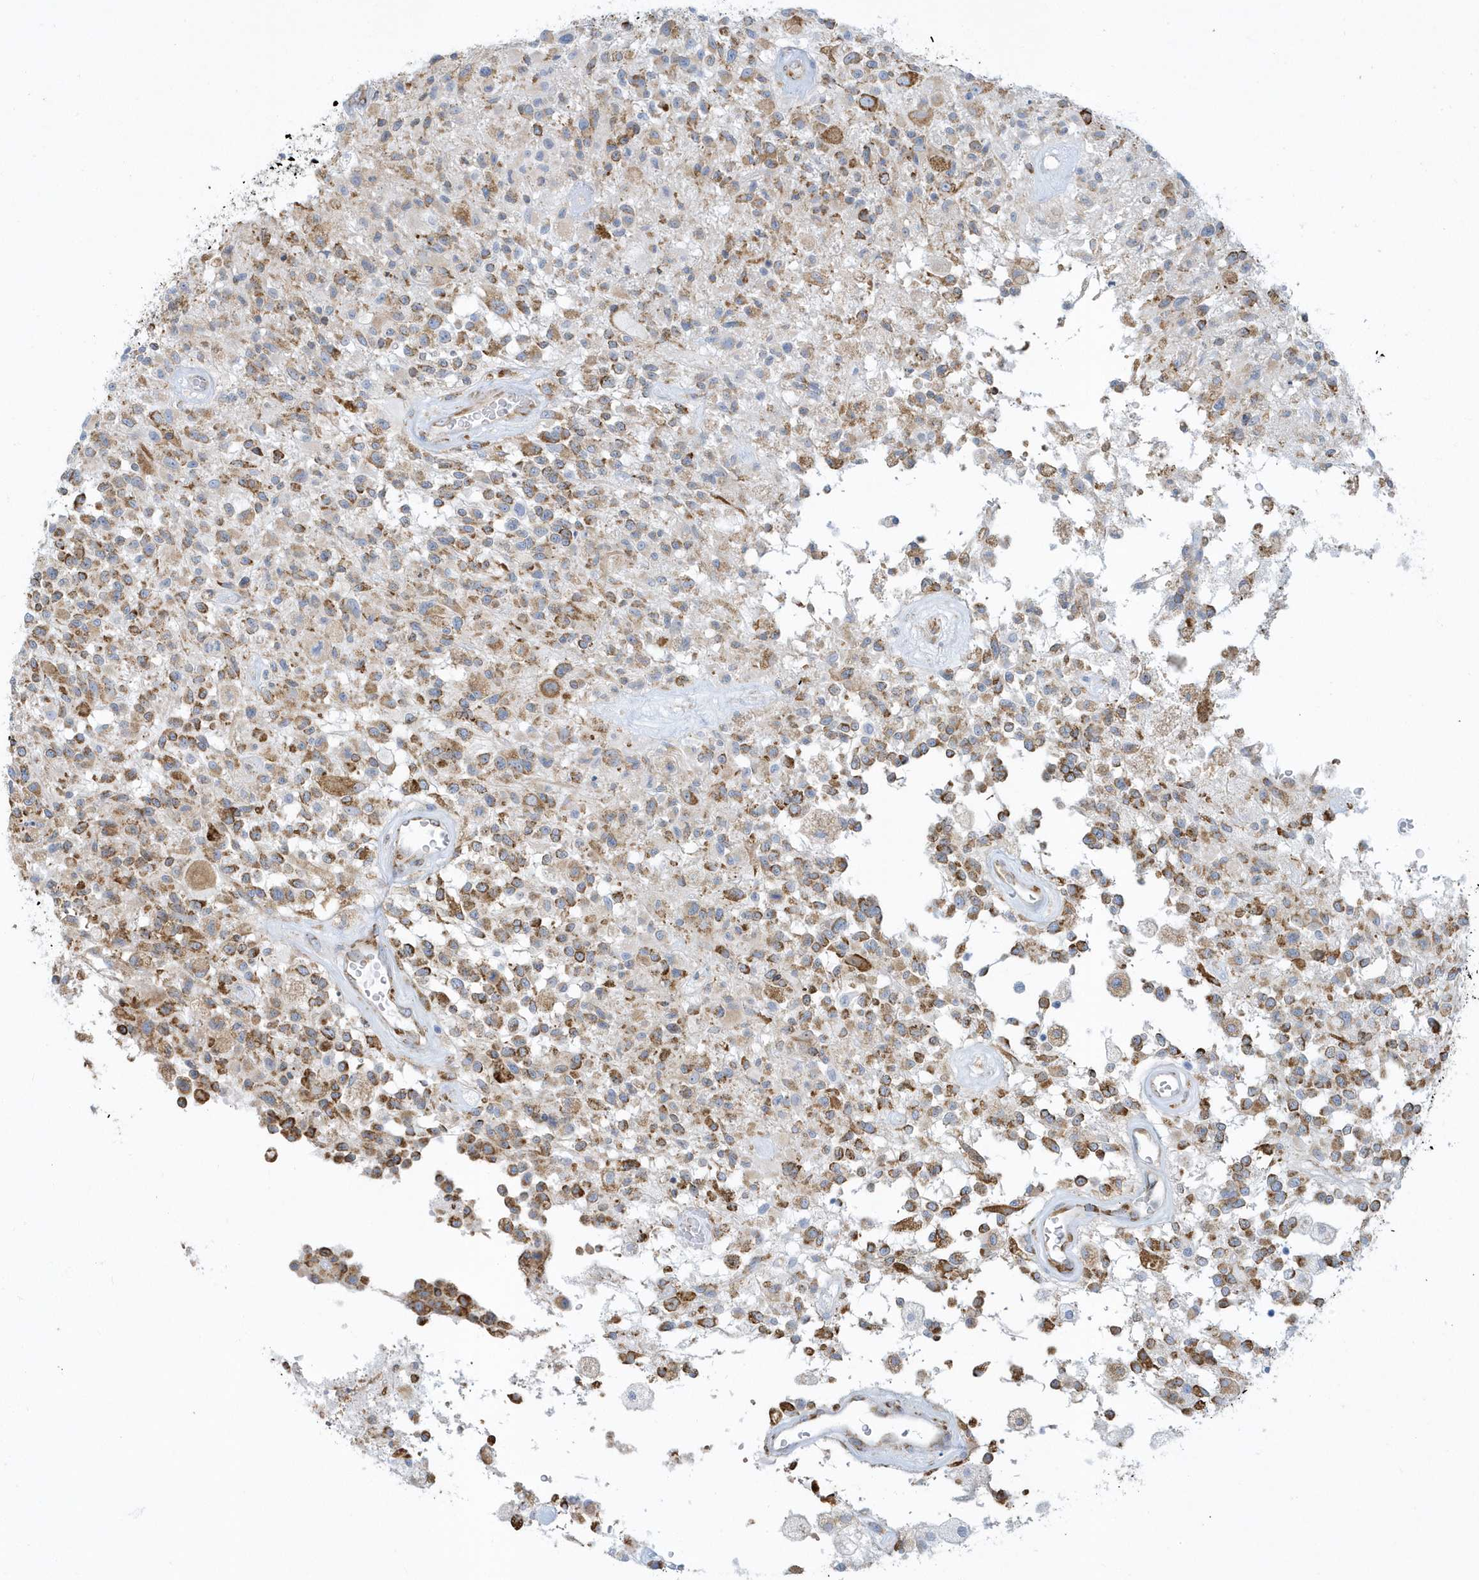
{"staining": {"intensity": "moderate", "quantity": ">75%", "location": "cytoplasmic/membranous"}, "tissue": "glioma", "cell_type": "Tumor cells", "image_type": "cancer", "snomed": [{"axis": "morphology", "description": "Glioma, malignant, High grade"}, {"axis": "morphology", "description": "Glioblastoma, NOS"}, {"axis": "topography", "description": "Brain"}], "caption": "Immunohistochemistry of glioma exhibits medium levels of moderate cytoplasmic/membranous staining in about >75% of tumor cells.", "gene": "DCAF1", "patient": {"sex": "male", "age": 60}}